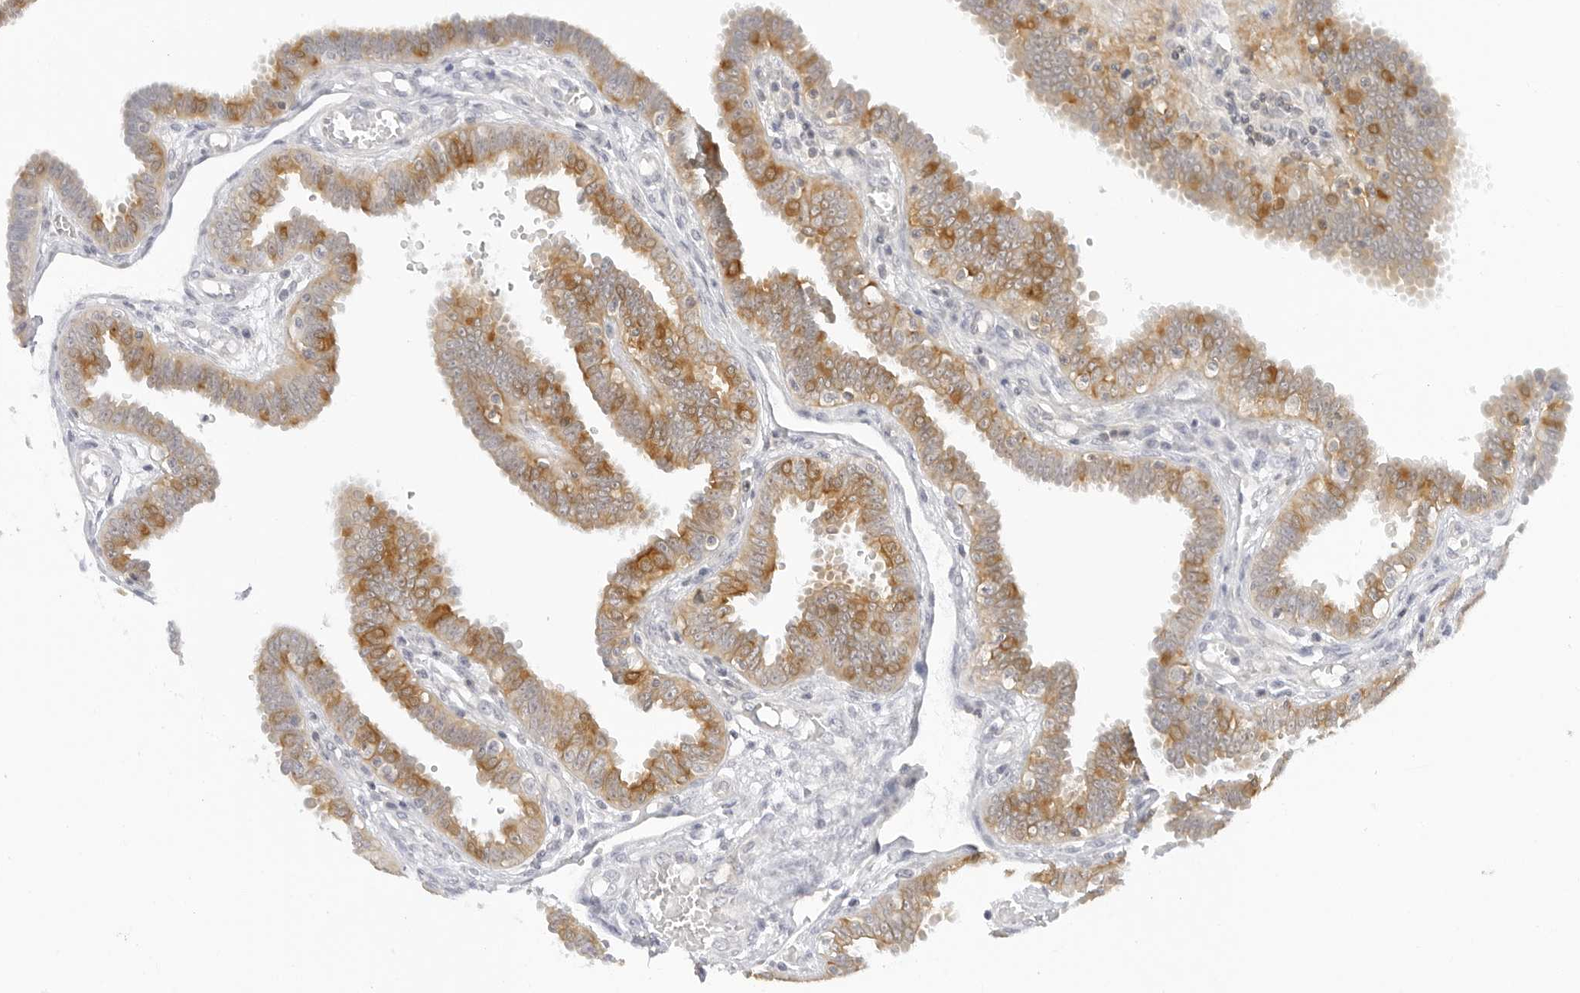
{"staining": {"intensity": "moderate", "quantity": "25%-75%", "location": "cytoplasmic/membranous"}, "tissue": "fallopian tube", "cell_type": "Glandular cells", "image_type": "normal", "snomed": [{"axis": "morphology", "description": "Normal tissue, NOS"}, {"axis": "topography", "description": "Fallopian tube"}], "caption": "Immunohistochemical staining of benign human fallopian tube displays moderate cytoplasmic/membranous protein expression in about 25%-75% of glandular cells. The staining was performed using DAB to visualize the protein expression in brown, while the nuclei were stained in blue with hematoxylin (Magnification: 20x).", "gene": "OSCP1", "patient": {"sex": "female", "age": 32}}